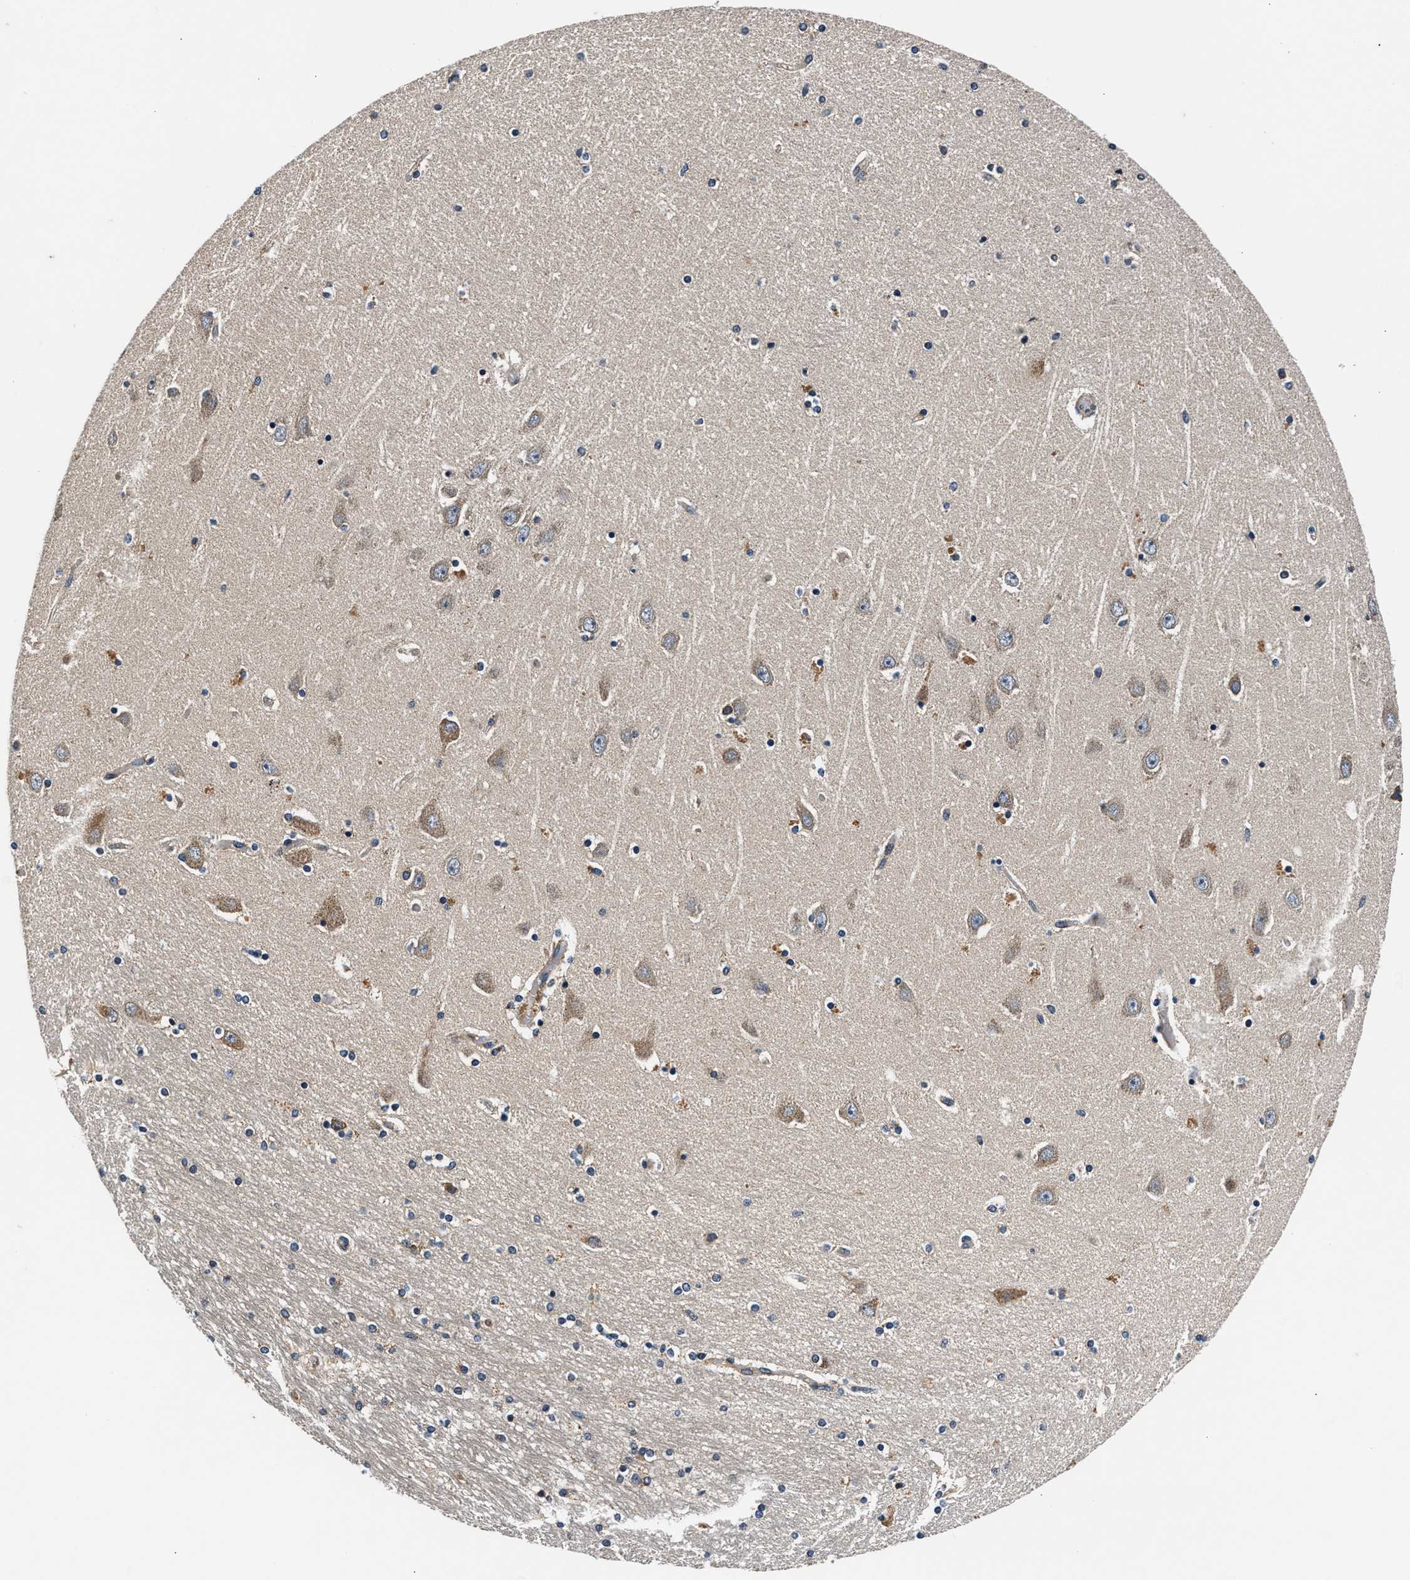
{"staining": {"intensity": "weak", "quantity": "<25%", "location": "cytoplasmic/membranous"}, "tissue": "hippocampus", "cell_type": "Glial cells", "image_type": "normal", "snomed": [{"axis": "morphology", "description": "Normal tissue, NOS"}, {"axis": "topography", "description": "Hippocampus"}], "caption": "Immunohistochemistry (IHC) histopathology image of unremarkable hippocampus: human hippocampus stained with DAB (3,3'-diaminobenzidine) reveals no significant protein staining in glial cells. Nuclei are stained in blue.", "gene": "IMMT", "patient": {"sex": "female", "age": 54}}